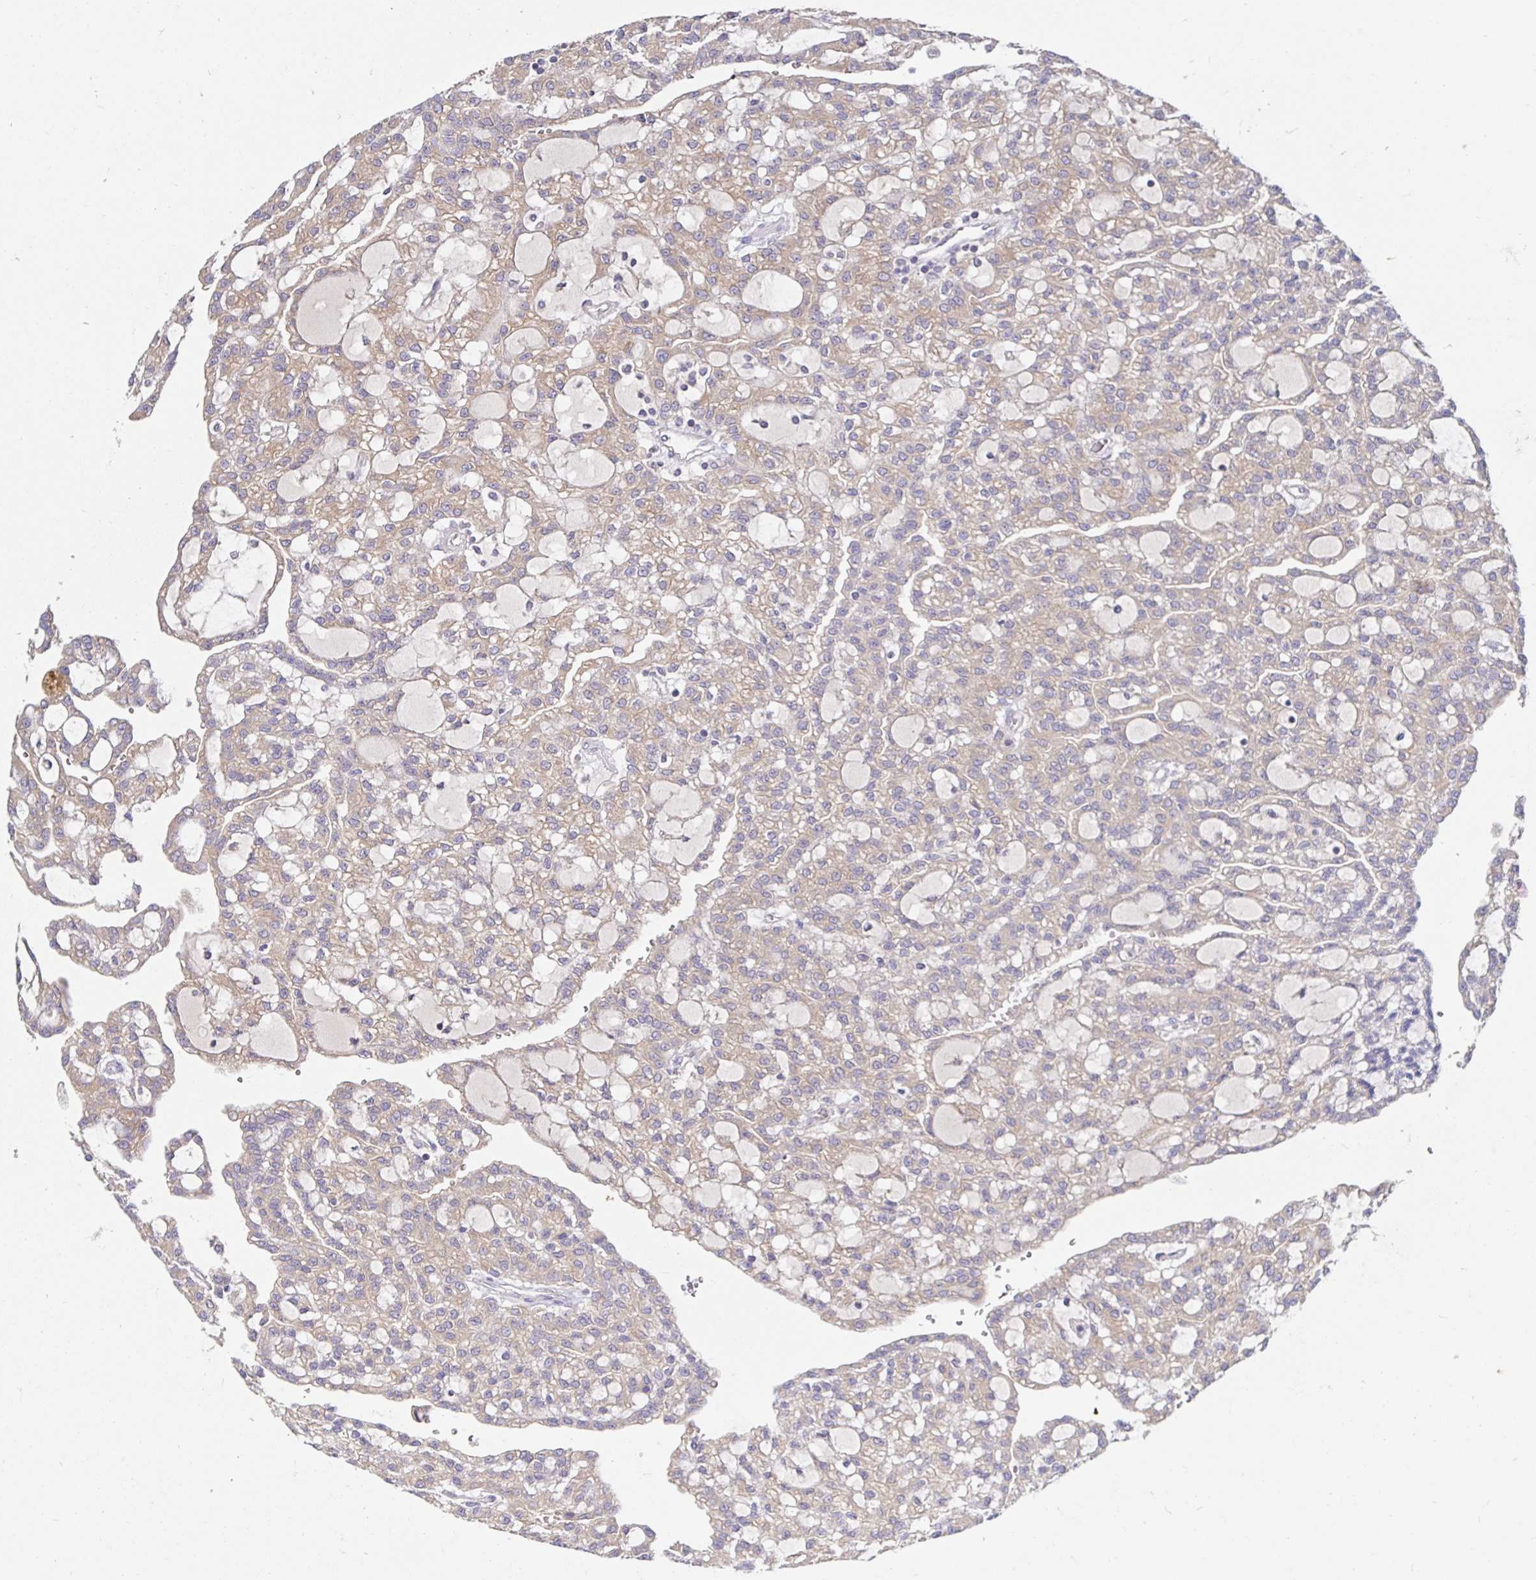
{"staining": {"intensity": "weak", "quantity": ">75%", "location": "cytoplasmic/membranous"}, "tissue": "renal cancer", "cell_type": "Tumor cells", "image_type": "cancer", "snomed": [{"axis": "morphology", "description": "Adenocarcinoma, NOS"}, {"axis": "topography", "description": "Kidney"}], "caption": "A histopathology image showing weak cytoplasmic/membranous positivity in about >75% of tumor cells in renal cancer, as visualized by brown immunohistochemical staining.", "gene": "KIF21A", "patient": {"sex": "male", "age": 63}}